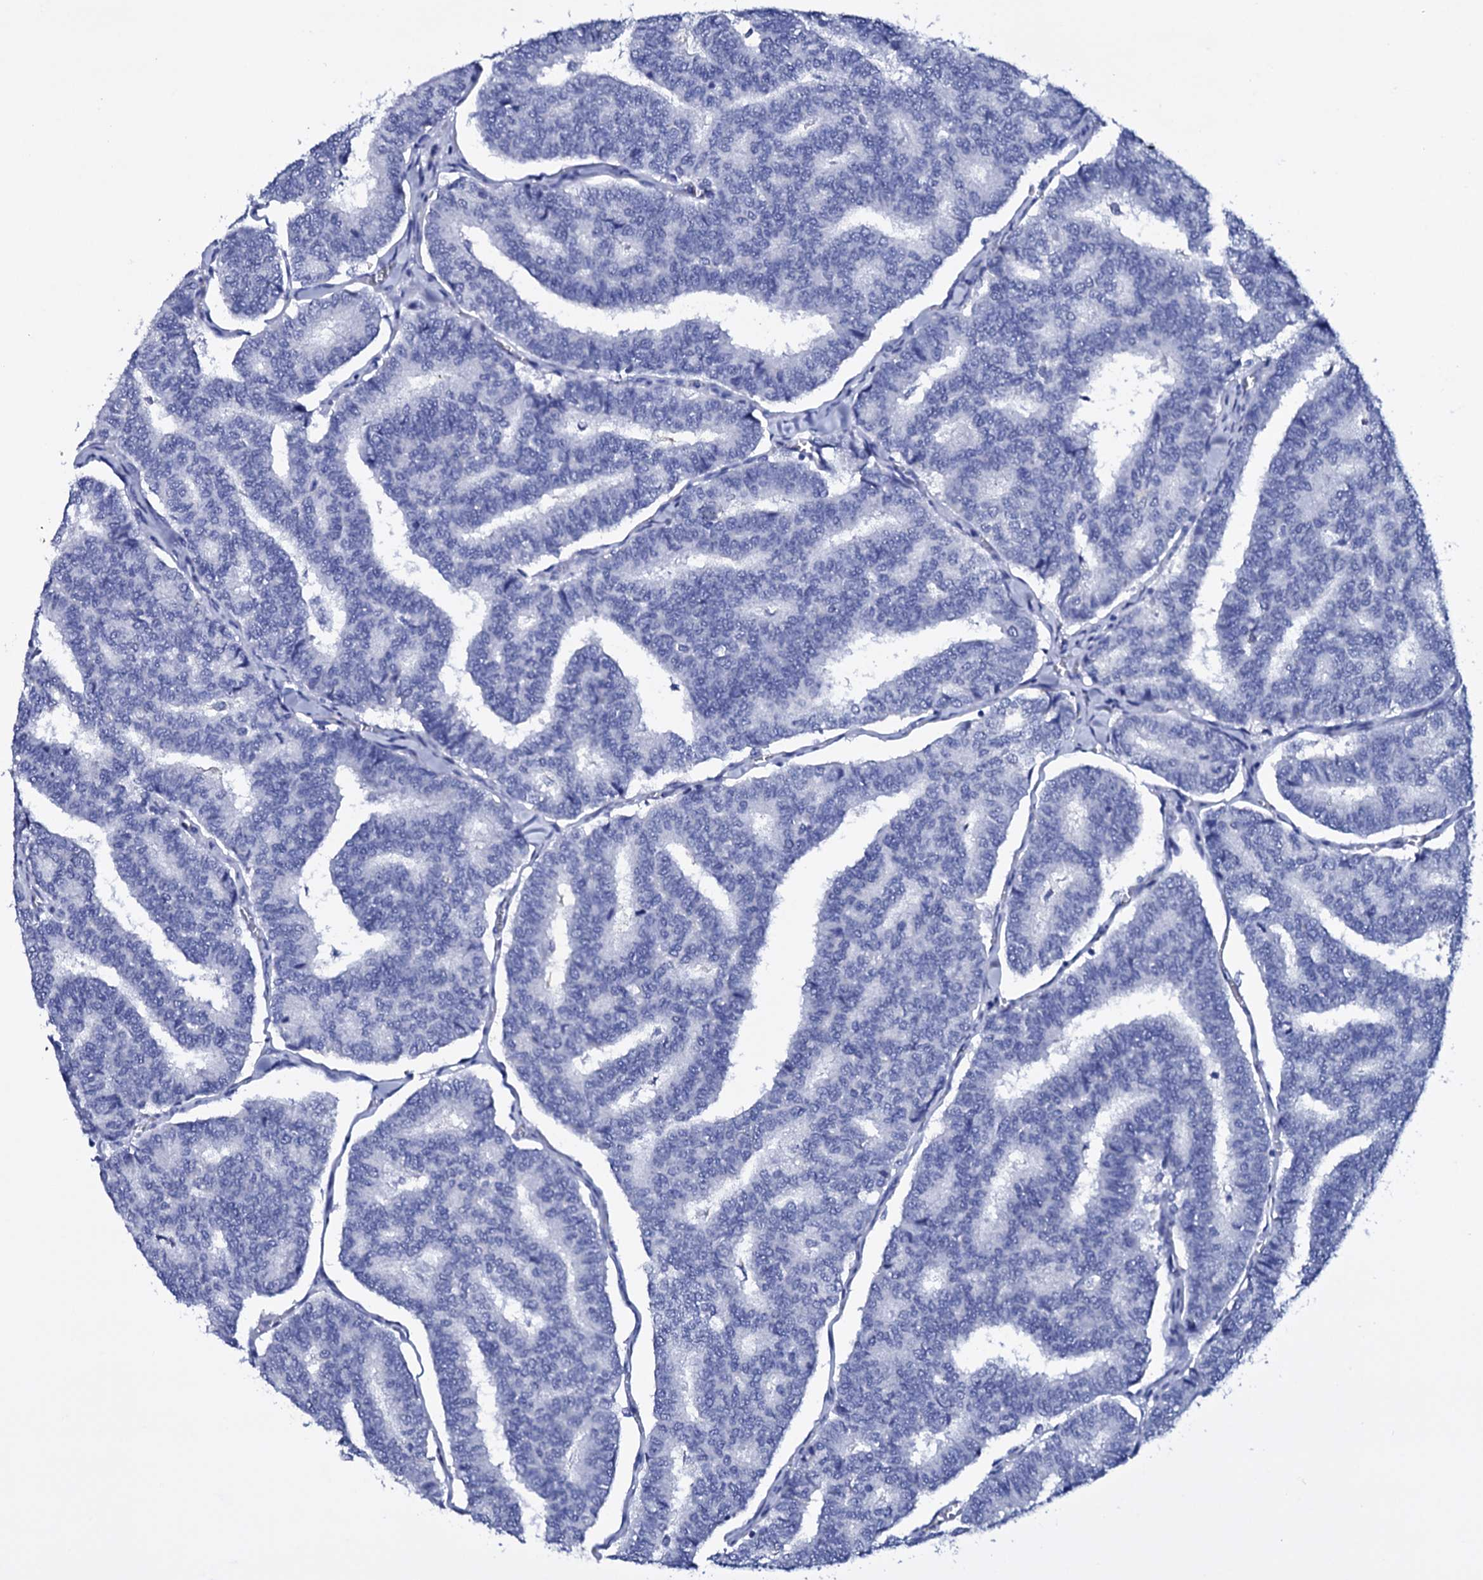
{"staining": {"intensity": "negative", "quantity": "none", "location": "none"}, "tissue": "thyroid cancer", "cell_type": "Tumor cells", "image_type": "cancer", "snomed": [{"axis": "morphology", "description": "Papillary adenocarcinoma, NOS"}, {"axis": "topography", "description": "Thyroid gland"}], "caption": "Tumor cells are negative for protein expression in human thyroid cancer (papillary adenocarcinoma).", "gene": "ITPRID2", "patient": {"sex": "female", "age": 35}}